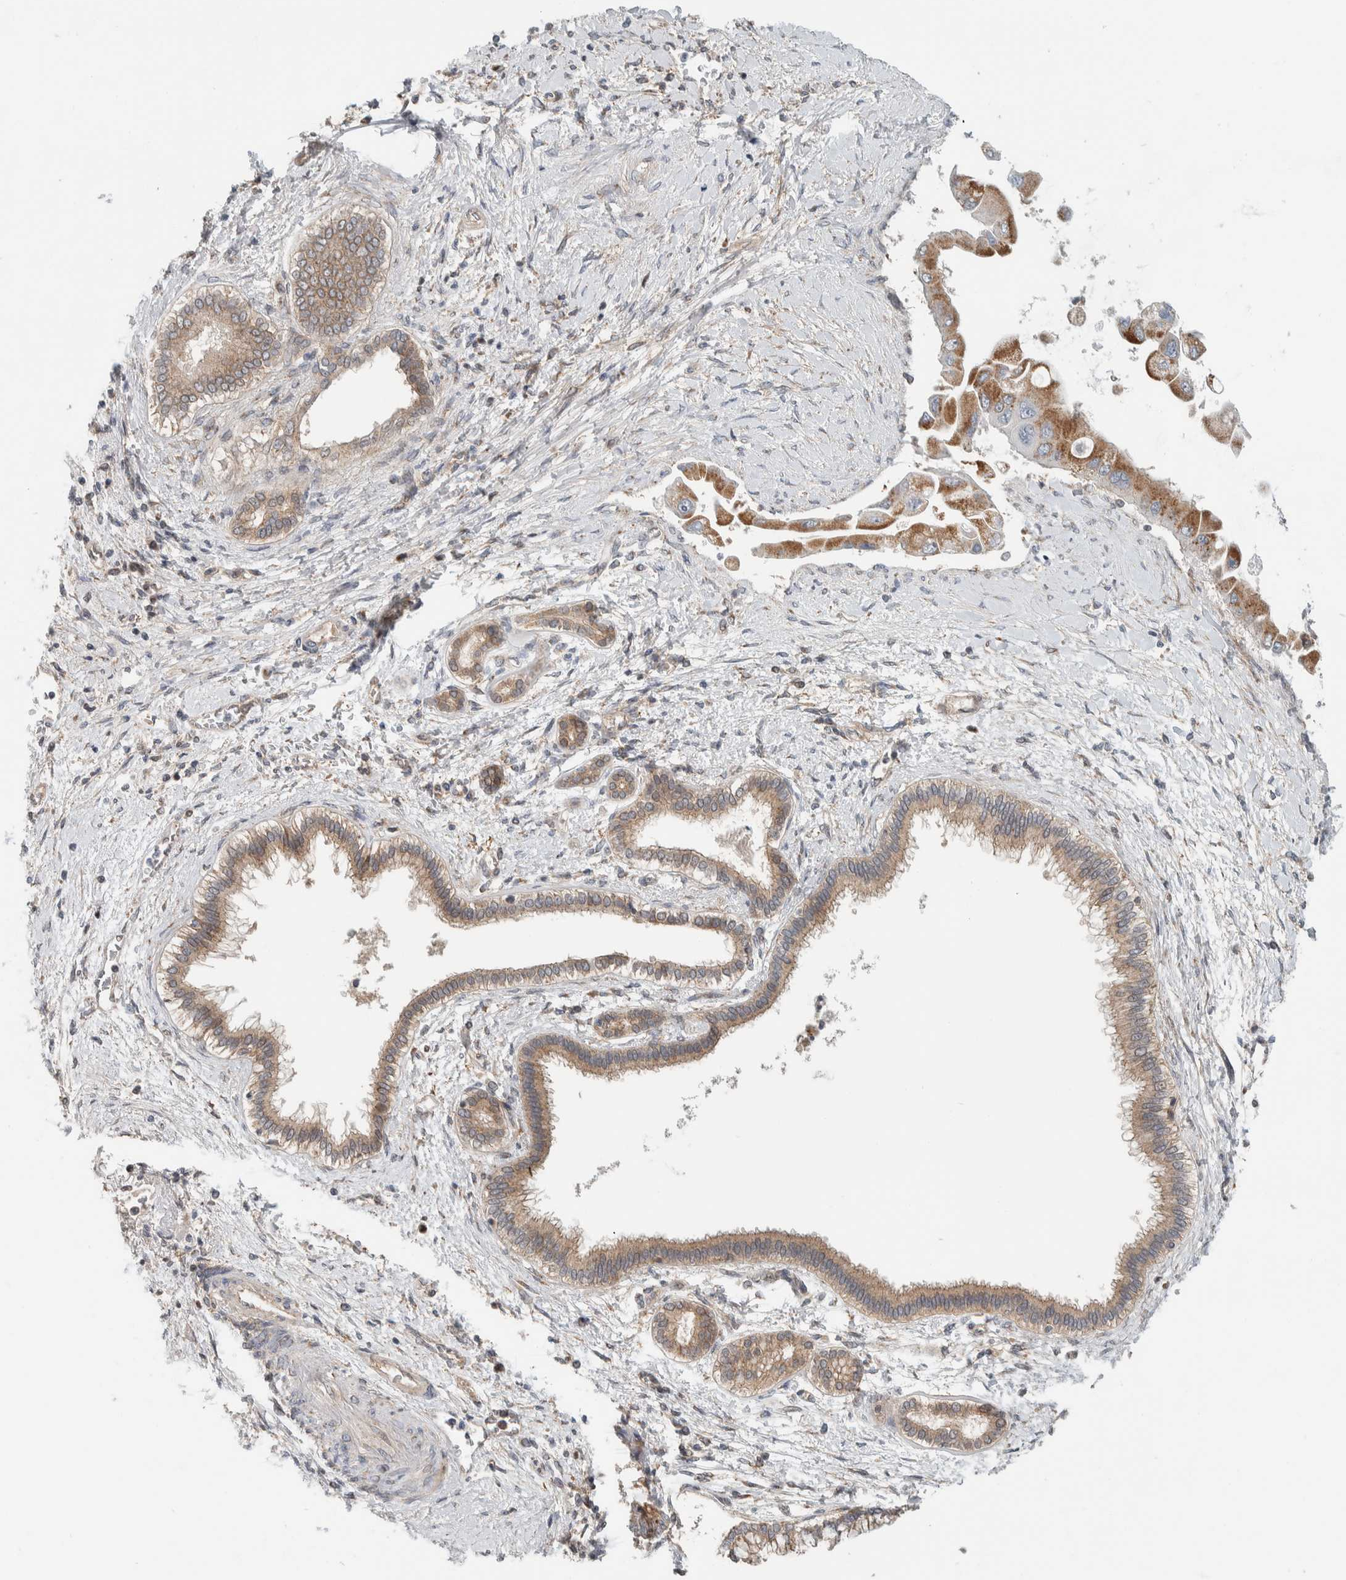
{"staining": {"intensity": "moderate", "quantity": ">75%", "location": "cytoplasmic/membranous"}, "tissue": "liver cancer", "cell_type": "Tumor cells", "image_type": "cancer", "snomed": [{"axis": "morphology", "description": "Cholangiocarcinoma"}, {"axis": "topography", "description": "Liver"}], "caption": "Protein expression analysis of human liver cancer reveals moderate cytoplasmic/membranous expression in approximately >75% of tumor cells.", "gene": "RERE", "patient": {"sex": "male", "age": 50}}